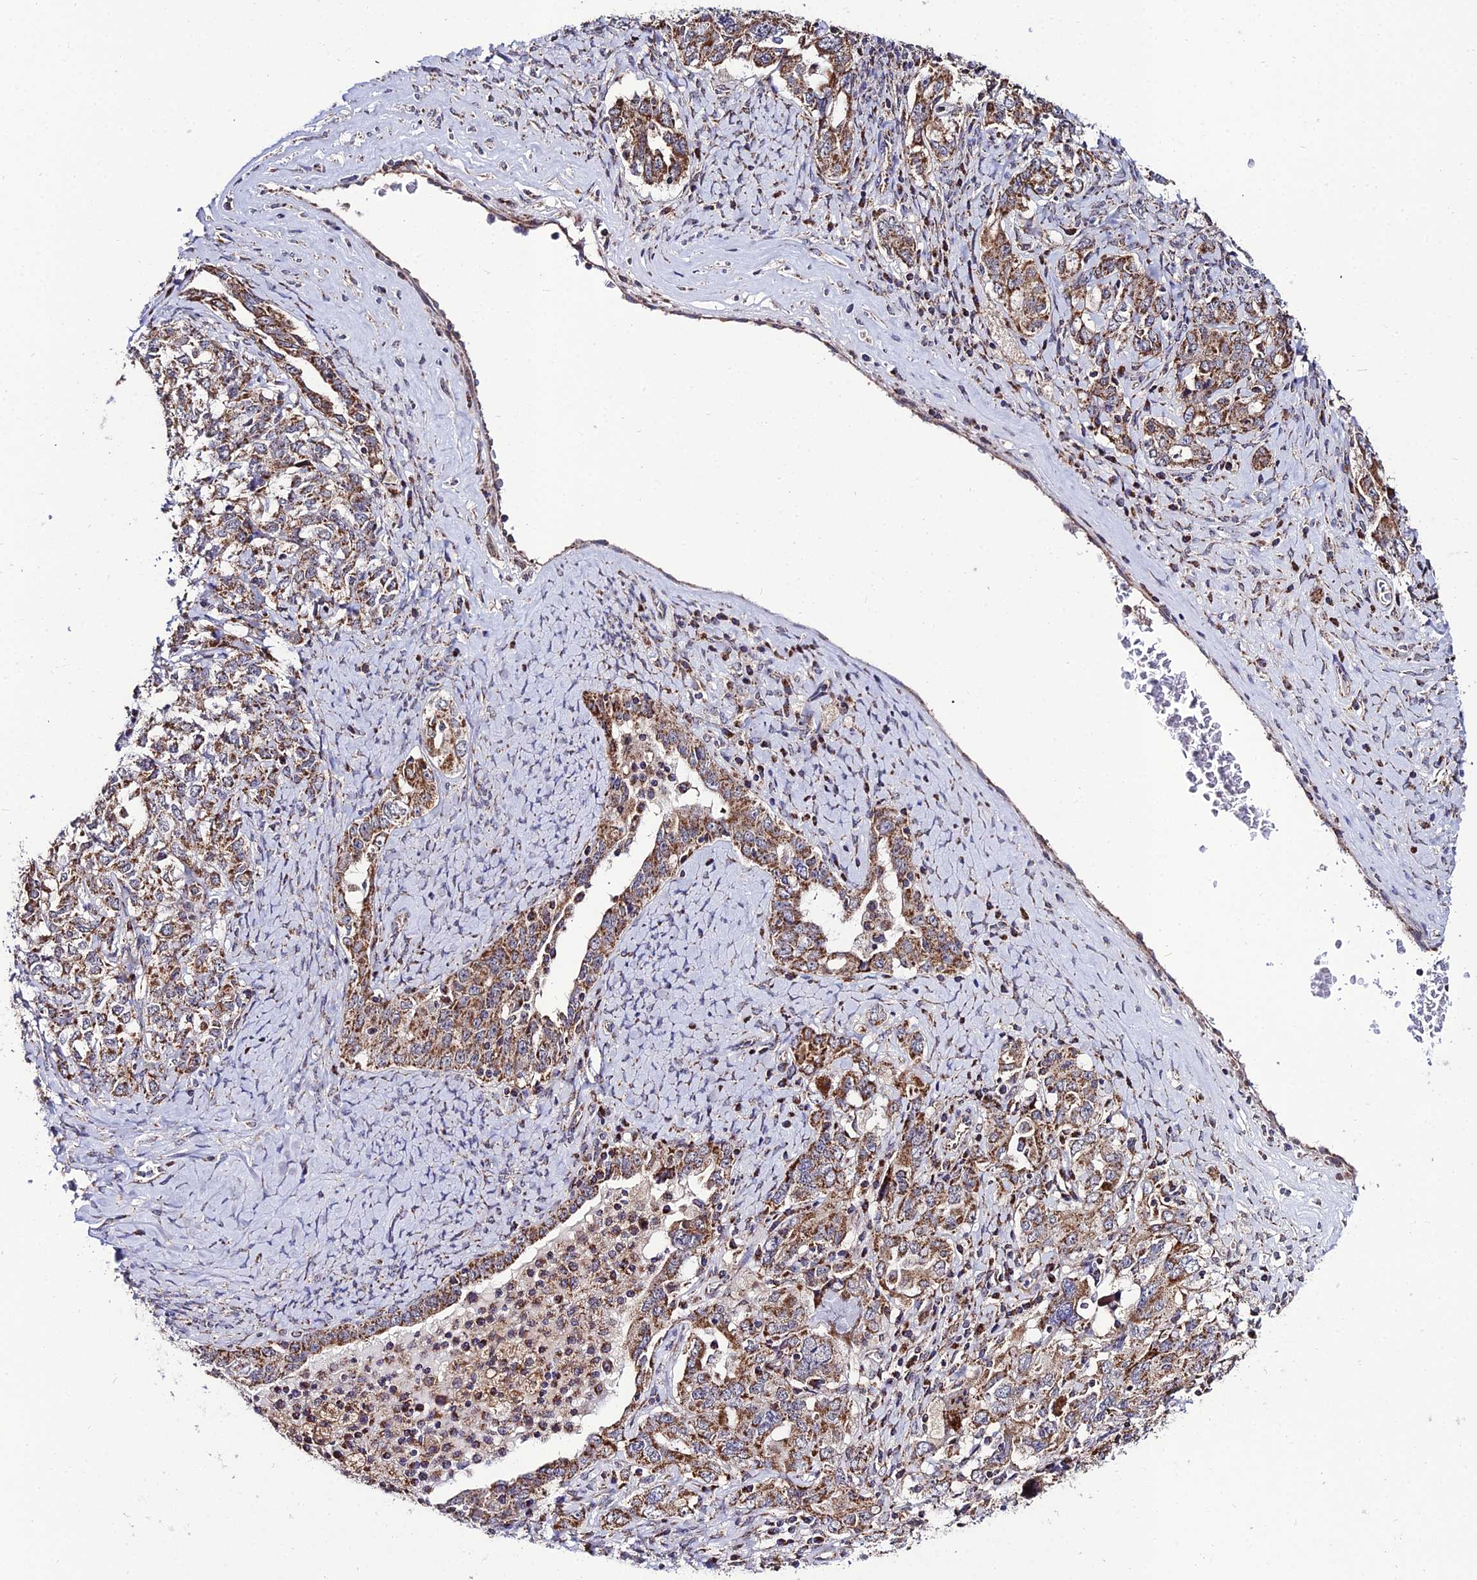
{"staining": {"intensity": "strong", "quantity": ">75%", "location": "cytoplasmic/membranous"}, "tissue": "ovarian cancer", "cell_type": "Tumor cells", "image_type": "cancer", "snomed": [{"axis": "morphology", "description": "Carcinoma, endometroid"}, {"axis": "topography", "description": "Ovary"}], "caption": "Ovarian endometroid carcinoma stained for a protein exhibits strong cytoplasmic/membranous positivity in tumor cells. The protein of interest is stained brown, and the nuclei are stained in blue (DAB IHC with brightfield microscopy, high magnification).", "gene": "PSMD2", "patient": {"sex": "female", "age": 62}}